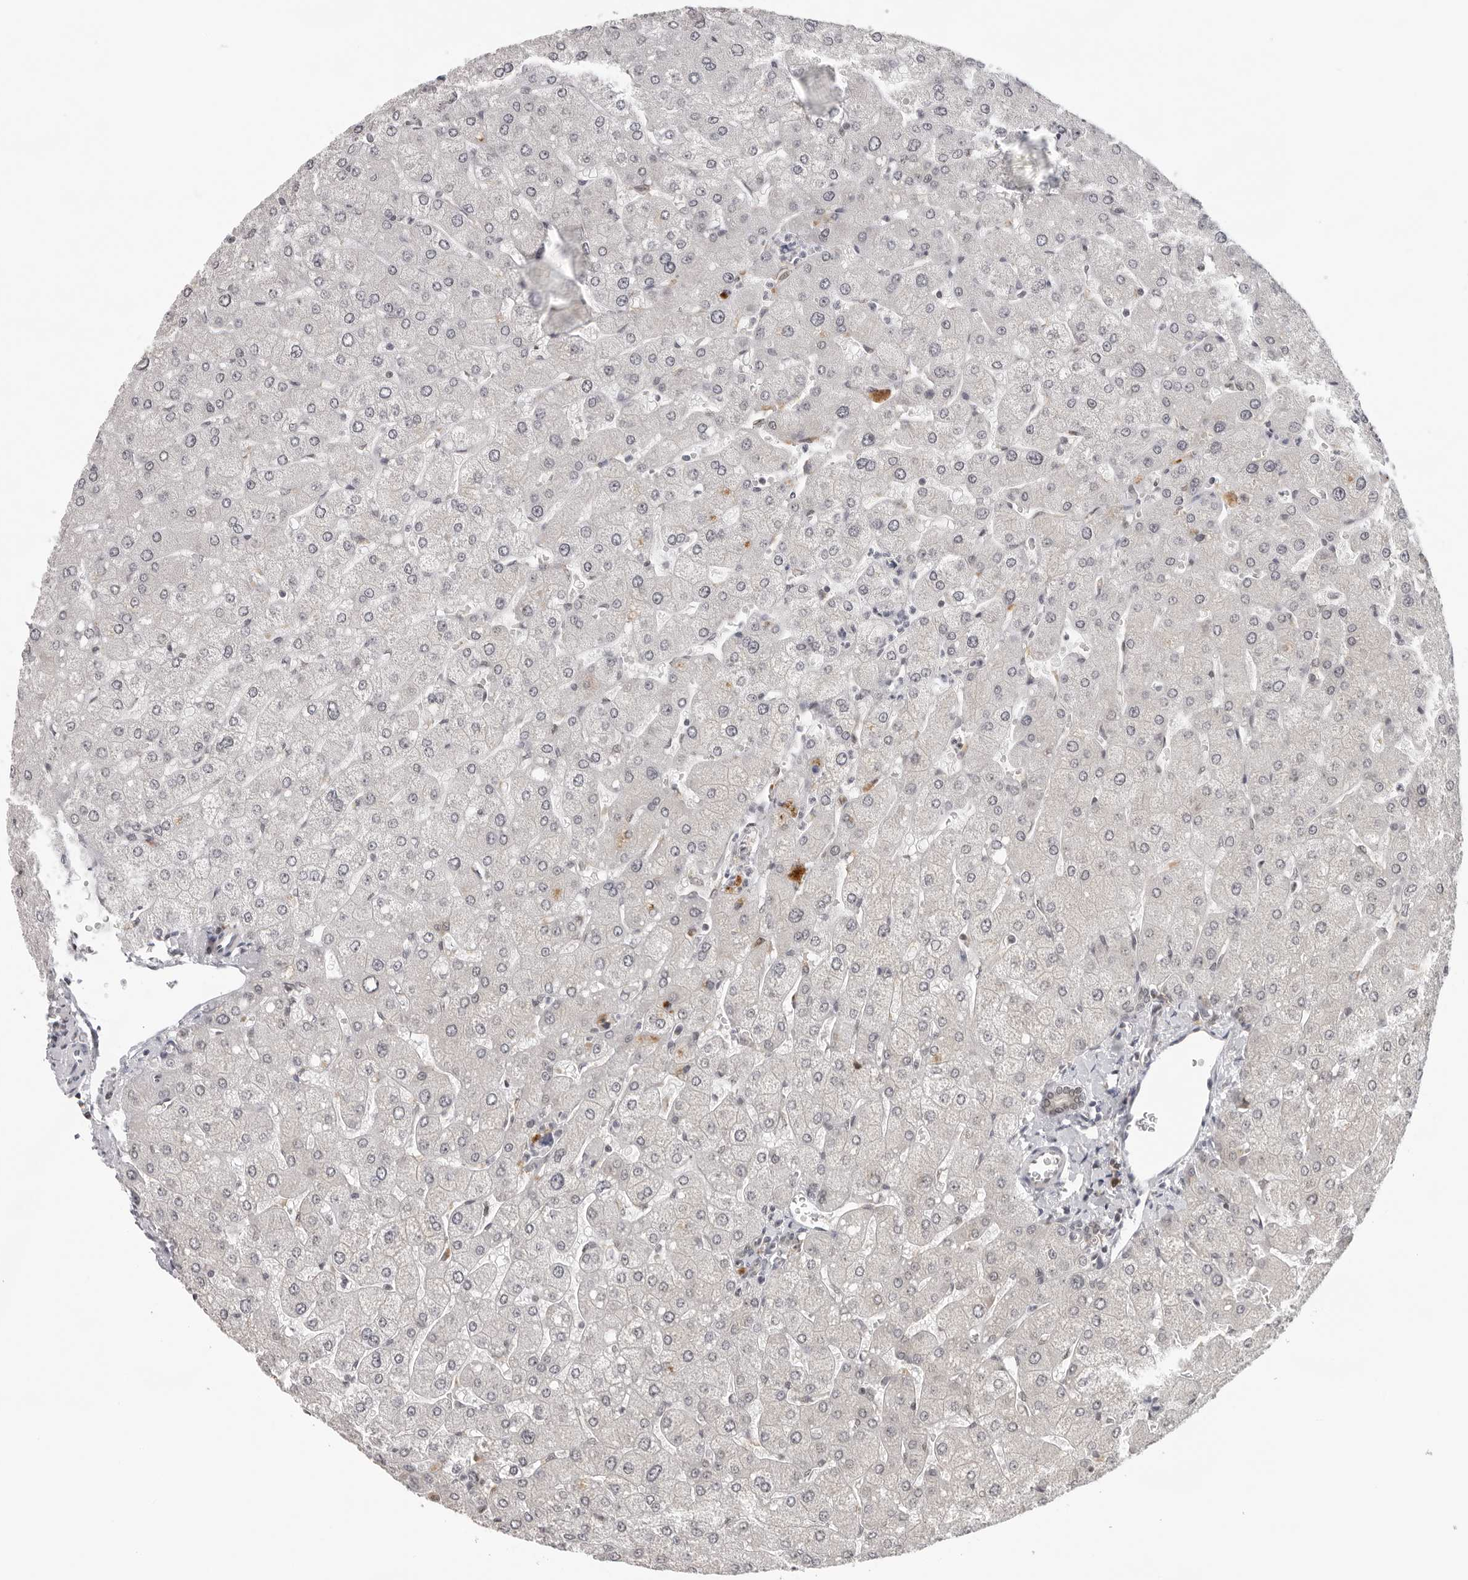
{"staining": {"intensity": "negative", "quantity": "none", "location": "none"}, "tissue": "liver", "cell_type": "Cholangiocytes", "image_type": "normal", "snomed": [{"axis": "morphology", "description": "Normal tissue, NOS"}, {"axis": "topography", "description": "Liver"}], "caption": "Immunohistochemical staining of normal liver demonstrates no significant staining in cholangiocytes.", "gene": "CASP7", "patient": {"sex": "male", "age": 55}}